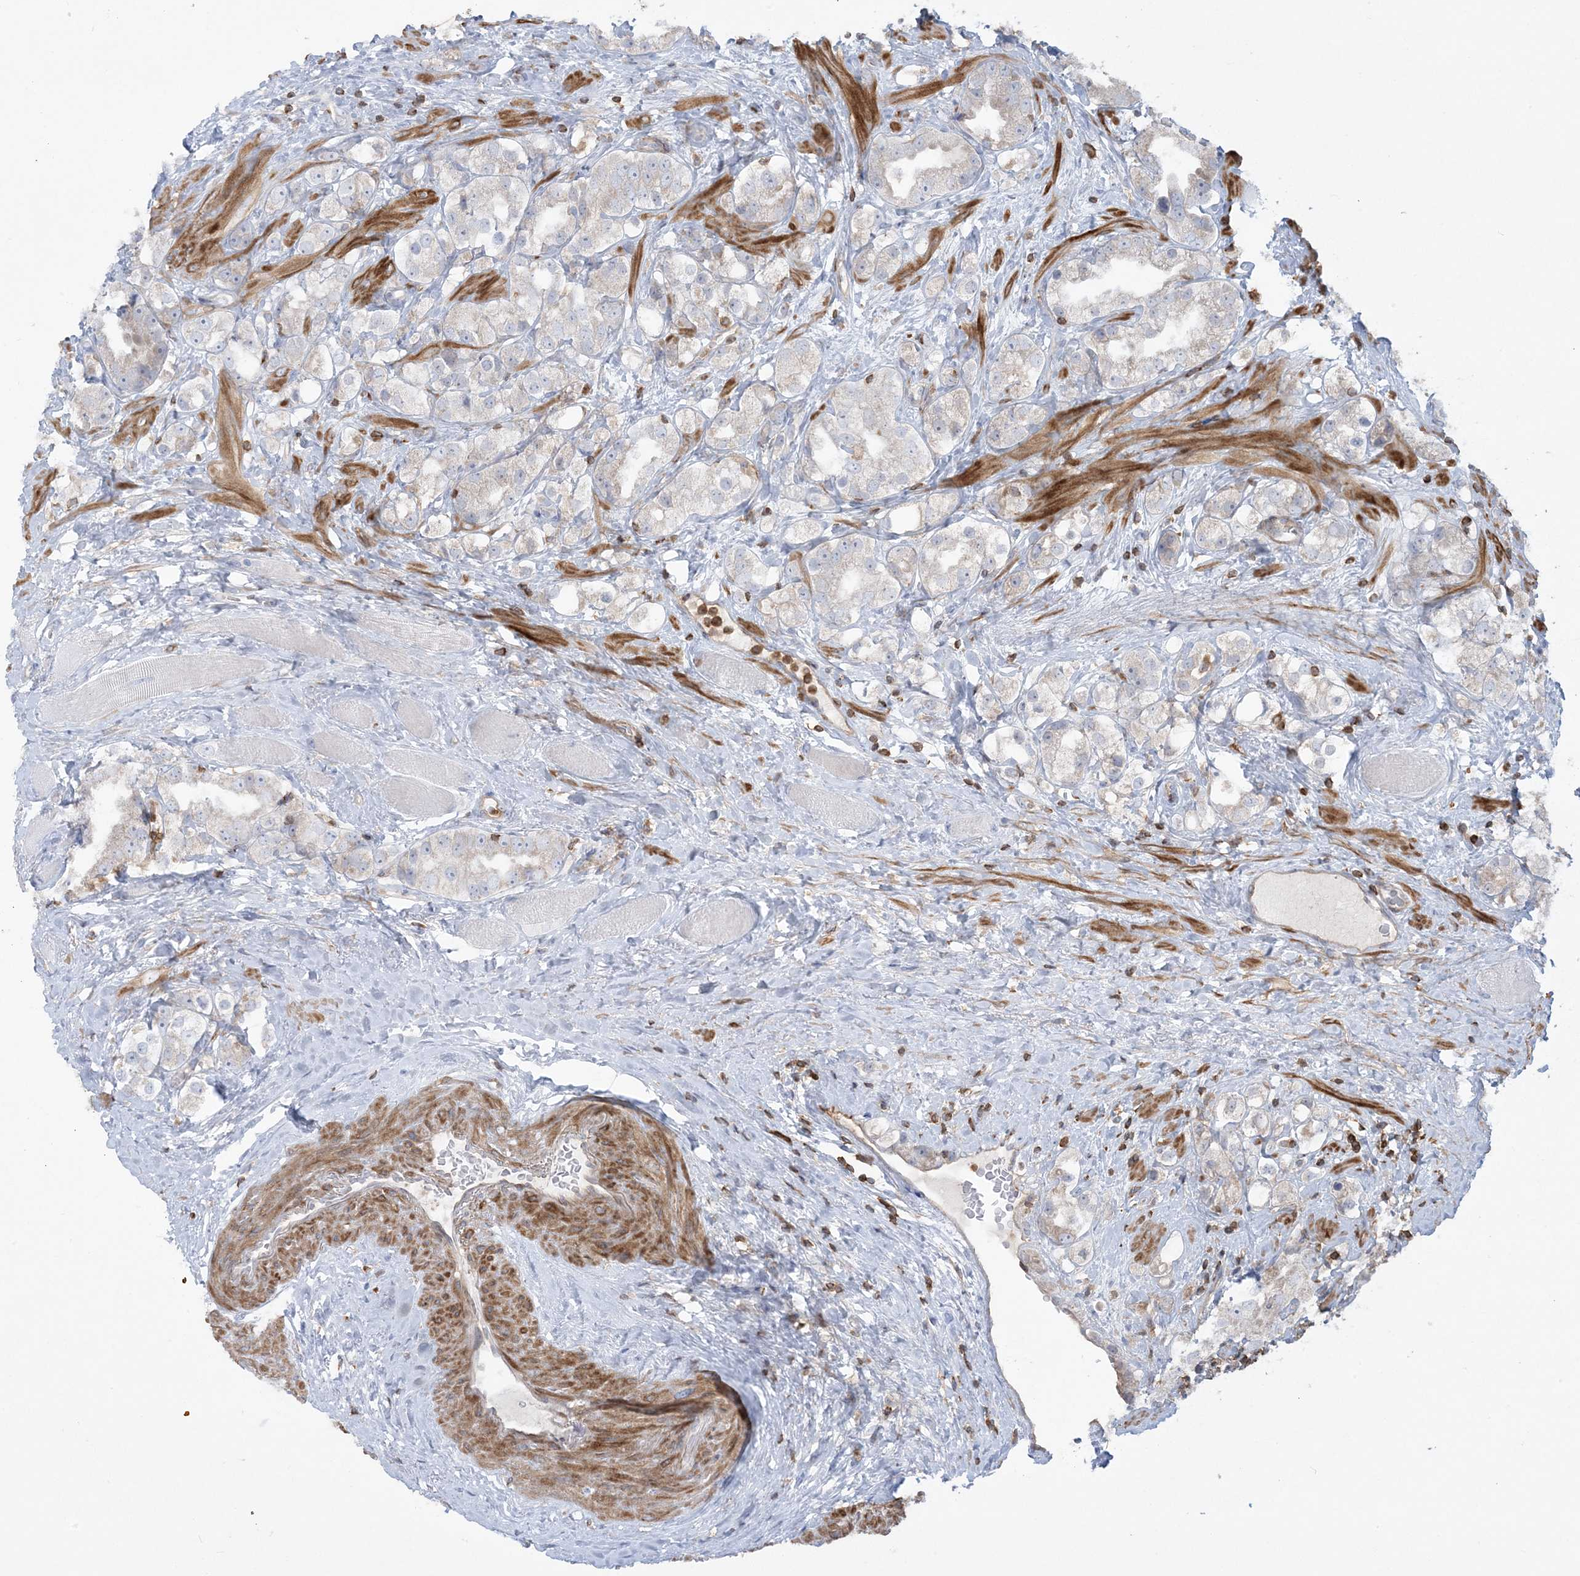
{"staining": {"intensity": "negative", "quantity": "none", "location": "none"}, "tissue": "prostate cancer", "cell_type": "Tumor cells", "image_type": "cancer", "snomed": [{"axis": "morphology", "description": "Adenocarcinoma, NOS"}, {"axis": "topography", "description": "Prostate"}], "caption": "High magnification brightfield microscopy of prostate cancer (adenocarcinoma) stained with DAB (brown) and counterstained with hematoxylin (blue): tumor cells show no significant positivity. The staining was performed using DAB (3,3'-diaminobenzidine) to visualize the protein expression in brown, while the nuclei were stained in blue with hematoxylin (Magnification: 20x).", "gene": "ARHGAP30", "patient": {"sex": "male", "age": 79}}